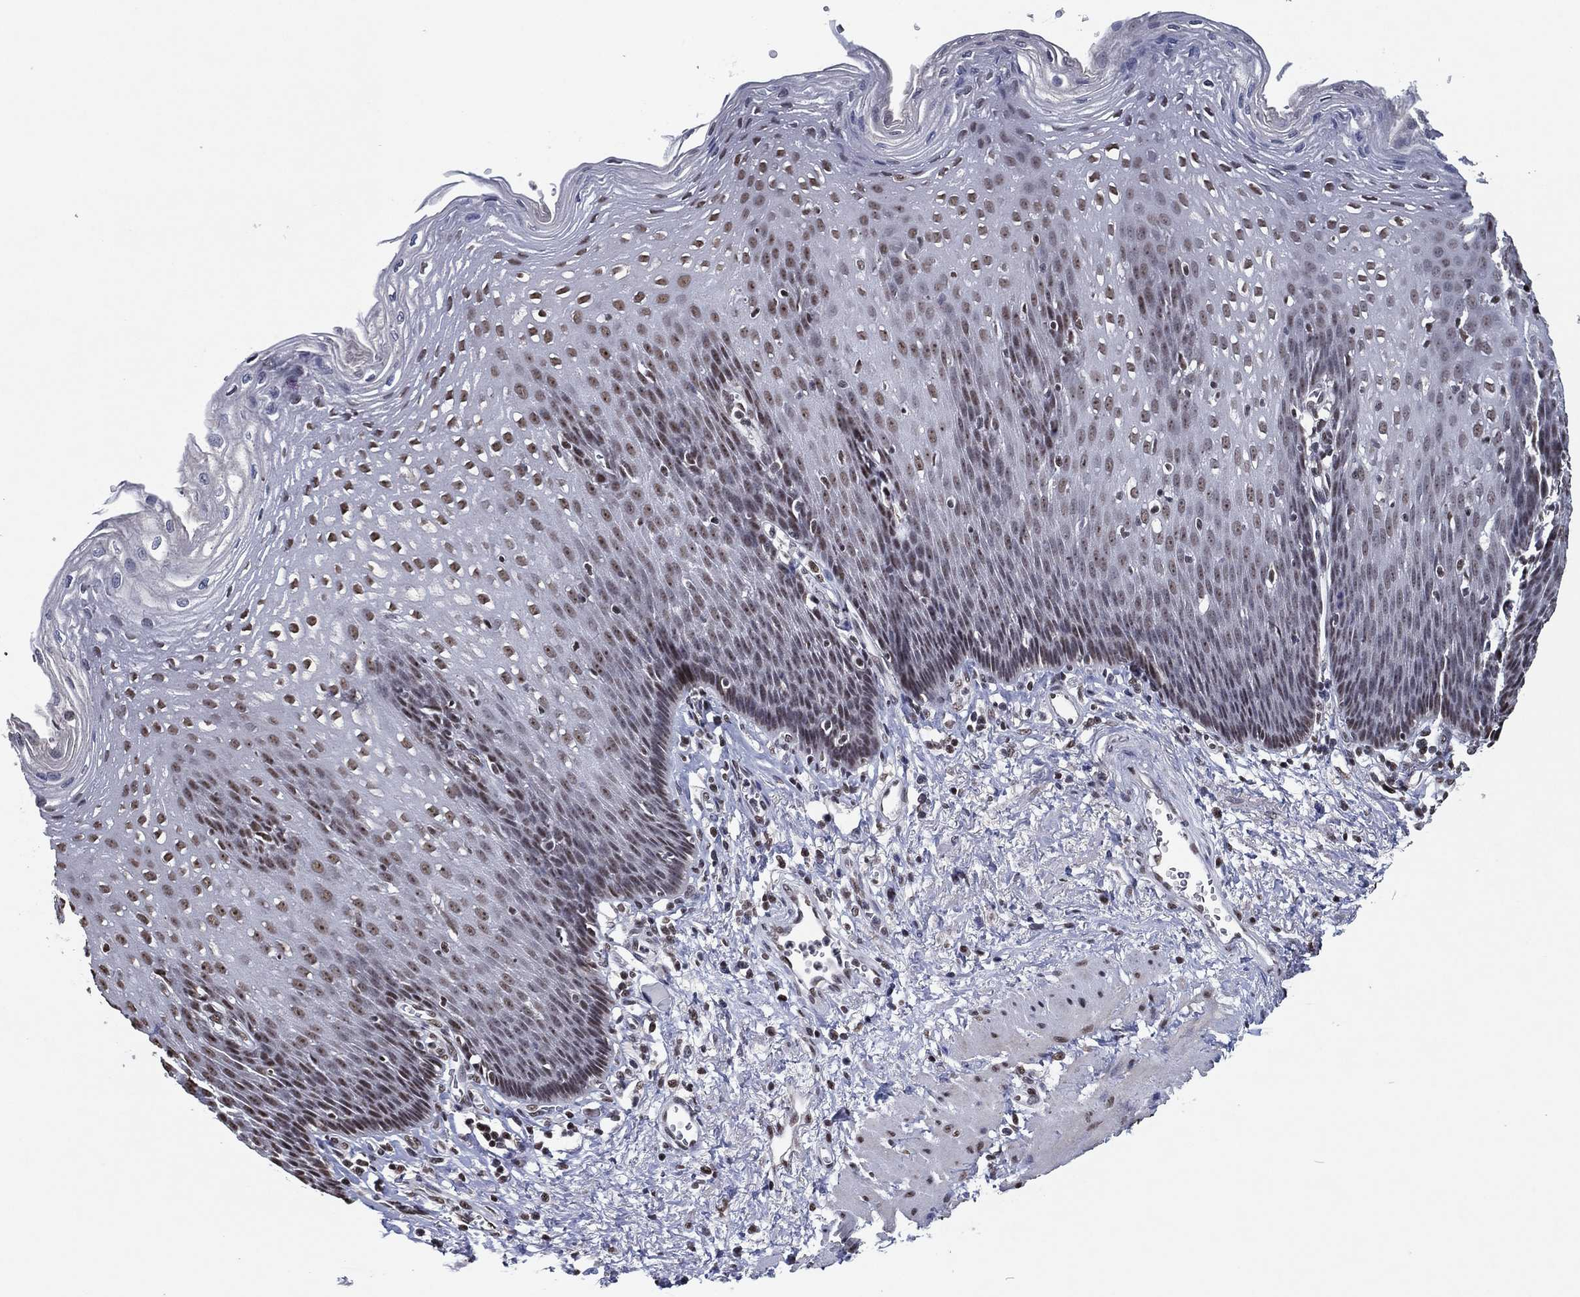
{"staining": {"intensity": "strong", "quantity": "<25%", "location": "nuclear"}, "tissue": "esophagus", "cell_type": "Squamous epithelial cells", "image_type": "normal", "snomed": [{"axis": "morphology", "description": "Normal tissue, NOS"}, {"axis": "topography", "description": "Esophagus"}], "caption": "Strong nuclear positivity for a protein is appreciated in about <25% of squamous epithelial cells of normal esophagus using immunohistochemistry (IHC).", "gene": "ZBTB42", "patient": {"sex": "male", "age": 57}}